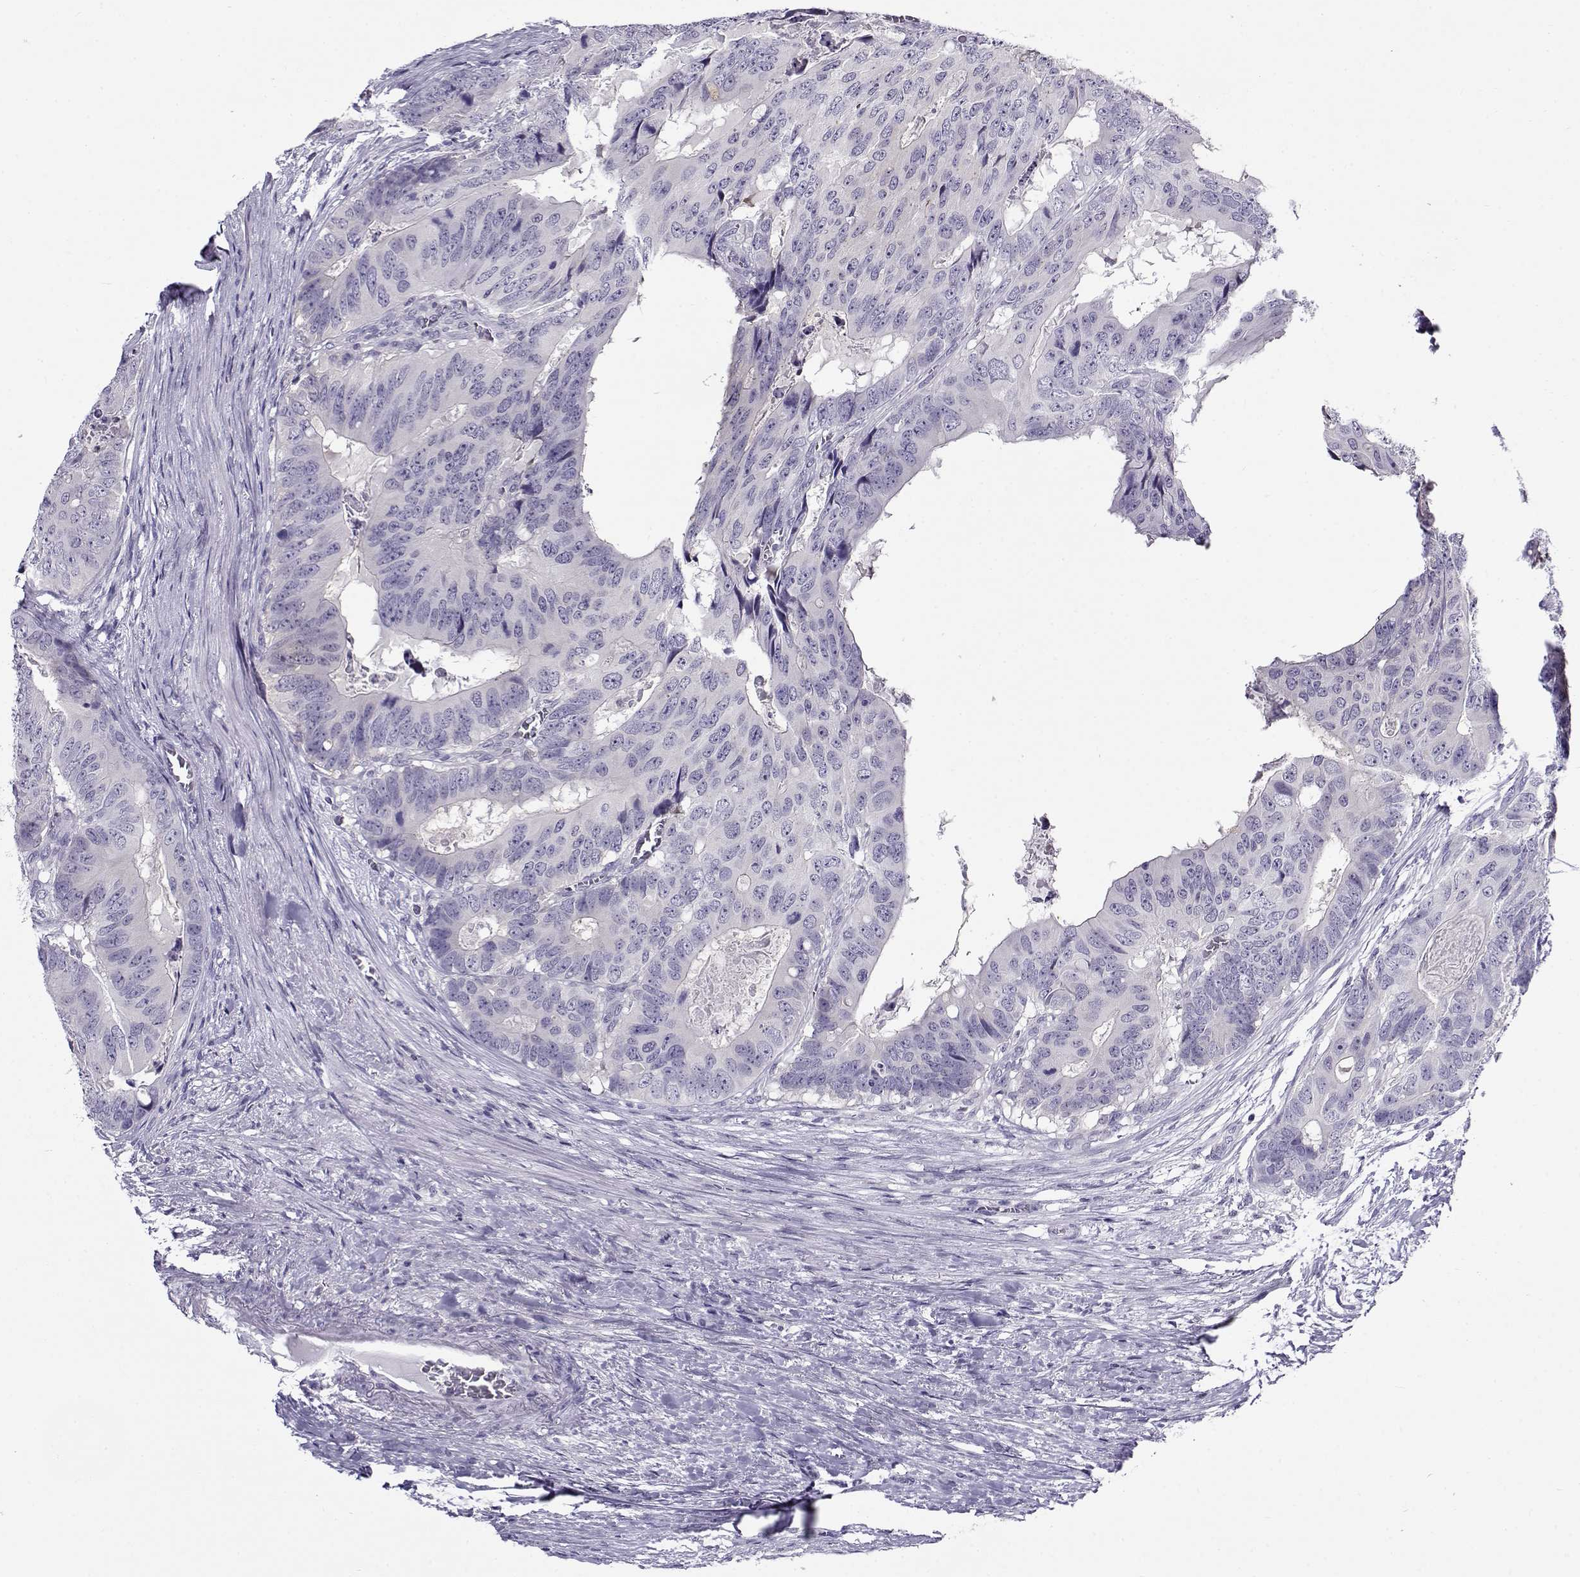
{"staining": {"intensity": "negative", "quantity": "none", "location": "none"}, "tissue": "colorectal cancer", "cell_type": "Tumor cells", "image_type": "cancer", "snomed": [{"axis": "morphology", "description": "Adenocarcinoma, NOS"}, {"axis": "topography", "description": "Colon"}], "caption": "High magnification brightfield microscopy of colorectal cancer stained with DAB (brown) and counterstained with hematoxylin (blue): tumor cells show no significant expression.", "gene": "FEZF1", "patient": {"sex": "male", "age": 79}}